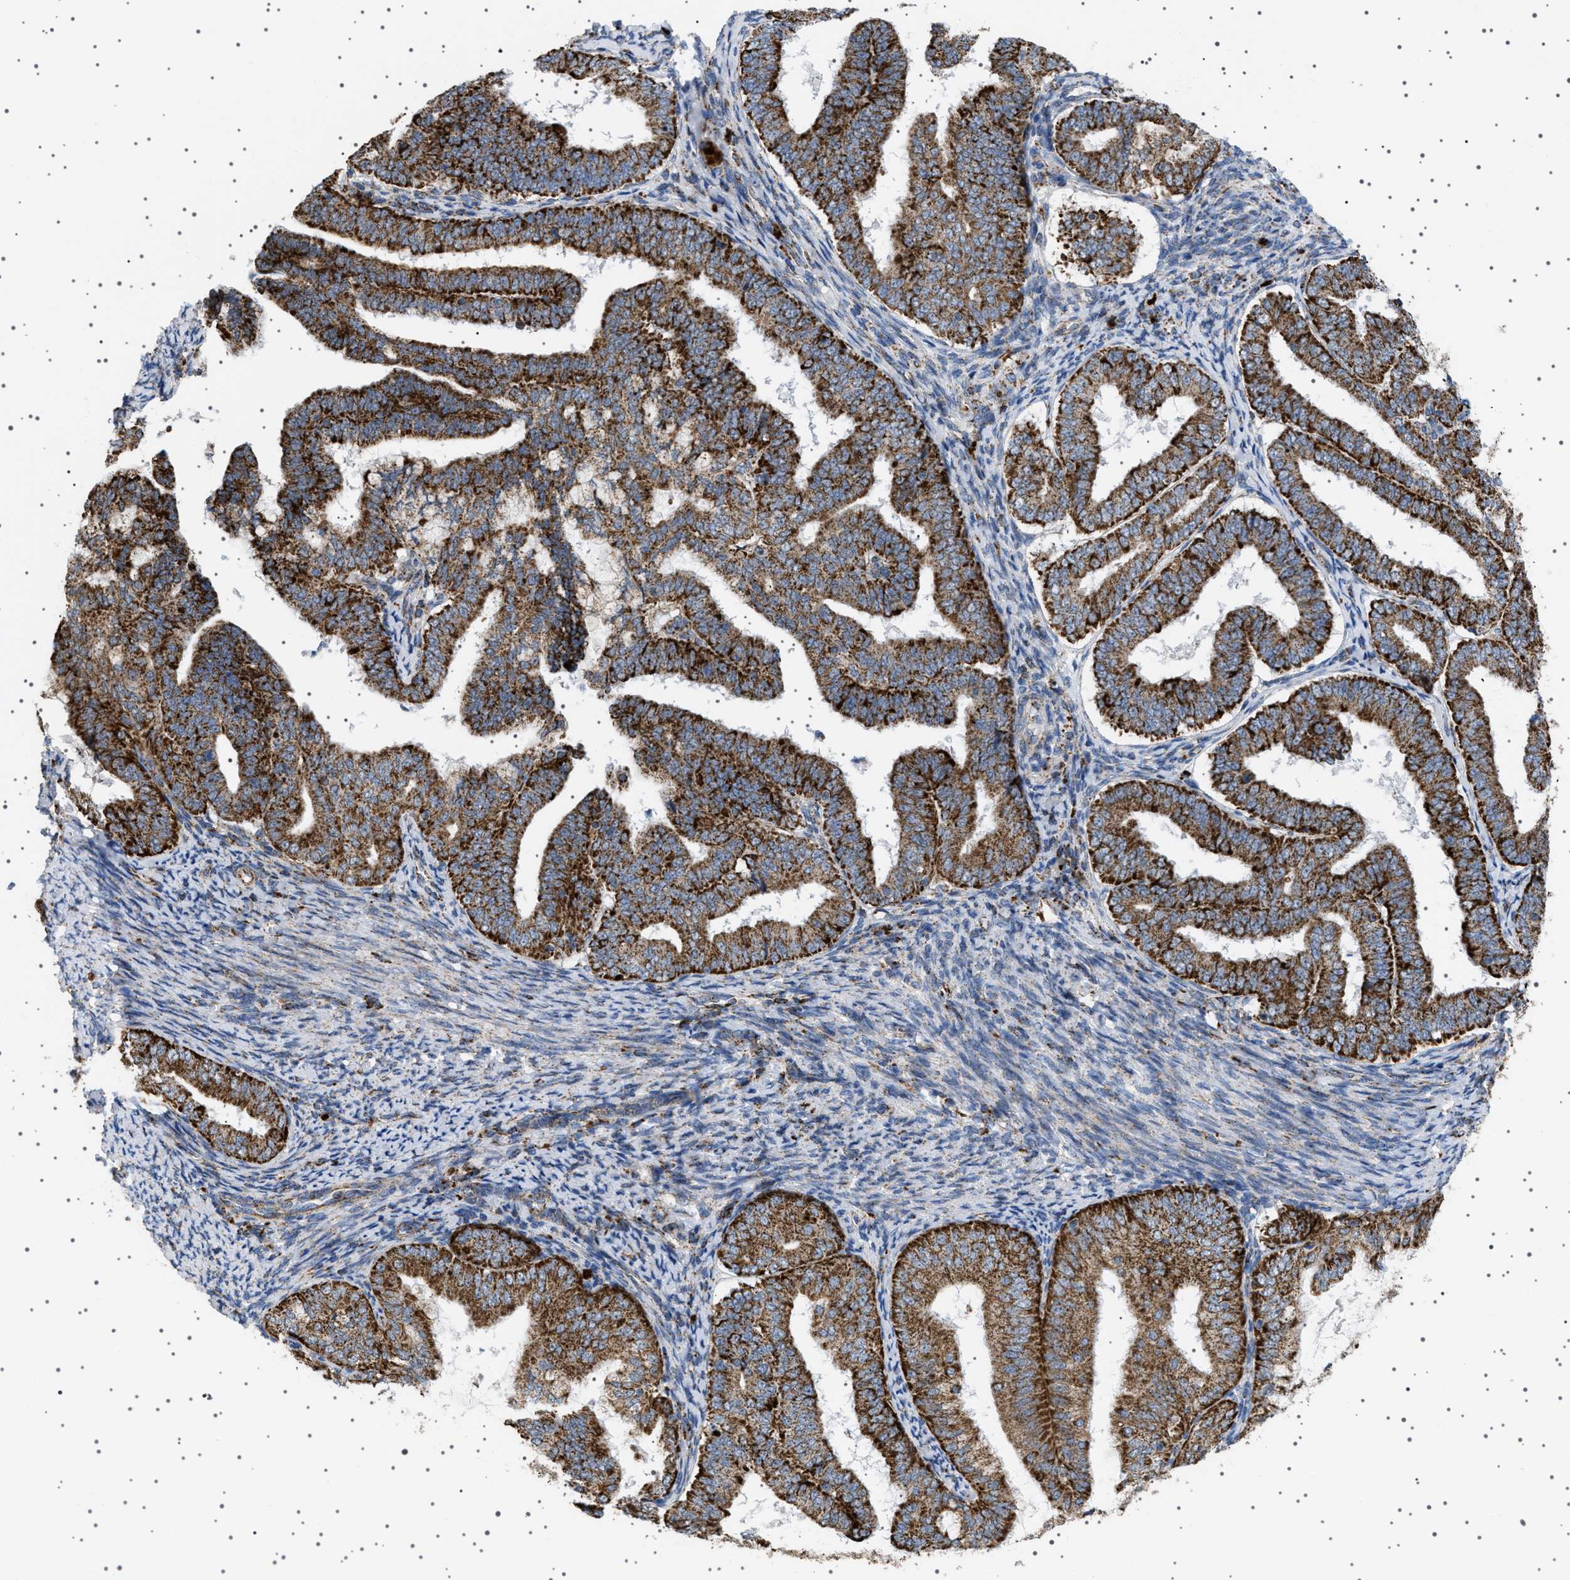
{"staining": {"intensity": "strong", "quantity": ">75%", "location": "cytoplasmic/membranous"}, "tissue": "endometrial cancer", "cell_type": "Tumor cells", "image_type": "cancer", "snomed": [{"axis": "morphology", "description": "Adenocarcinoma, NOS"}, {"axis": "topography", "description": "Endometrium"}], "caption": "IHC image of endometrial cancer (adenocarcinoma) stained for a protein (brown), which shows high levels of strong cytoplasmic/membranous expression in about >75% of tumor cells.", "gene": "UBXN8", "patient": {"sex": "female", "age": 63}}